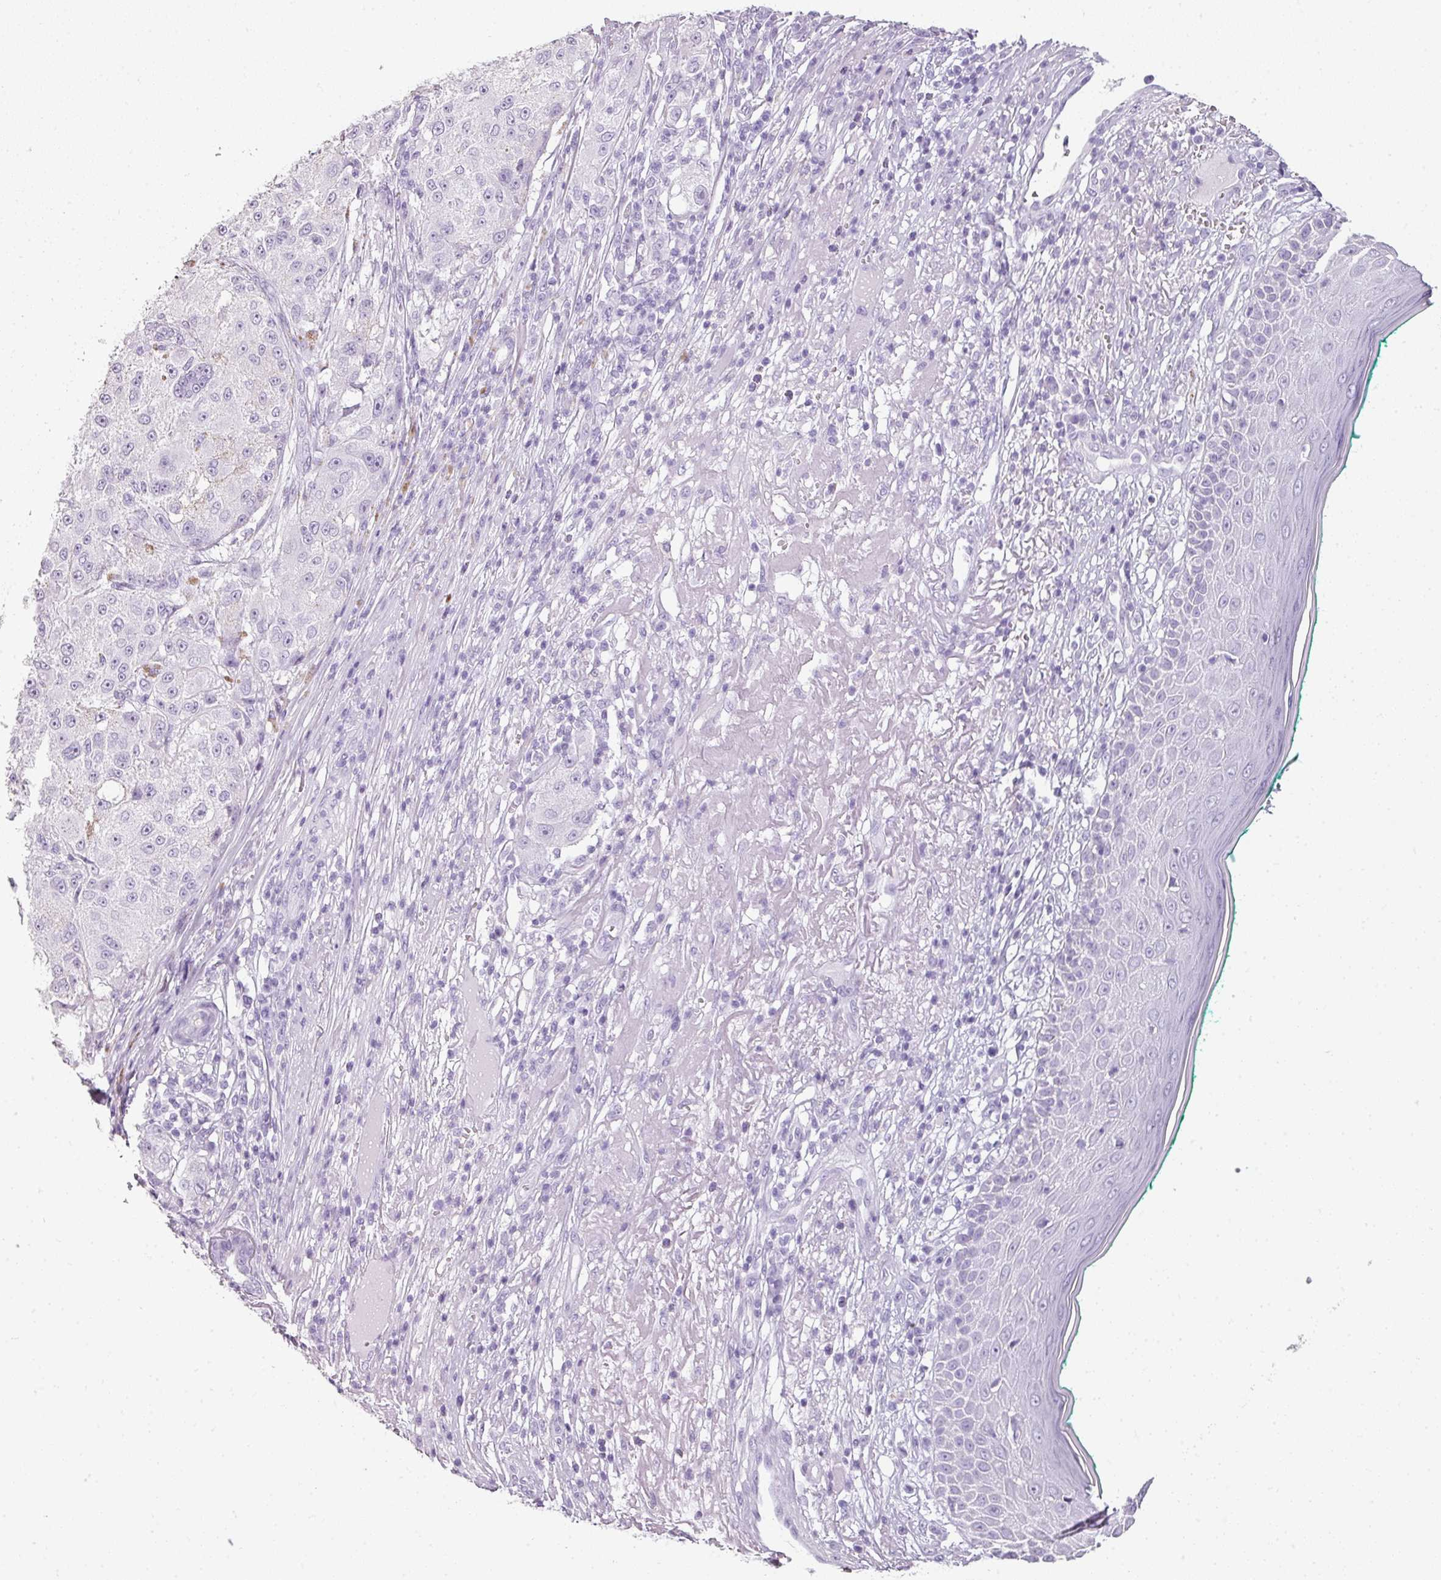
{"staining": {"intensity": "negative", "quantity": "none", "location": "none"}, "tissue": "melanoma", "cell_type": "Tumor cells", "image_type": "cancer", "snomed": [{"axis": "morphology", "description": "Necrosis, NOS"}, {"axis": "morphology", "description": "Malignant melanoma, NOS"}, {"axis": "topography", "description": "Skin"}], "caption": "Protein analysis of melanoma demonstrates no significant staining in tumor cells. (DAB (3,3'-diaminobenzidine) immunohistochemistry (IHC) visualized using brightfield microscopy, high magnification).", "gene": "SCT", "patient": {"sex": "female", "age": 87}}